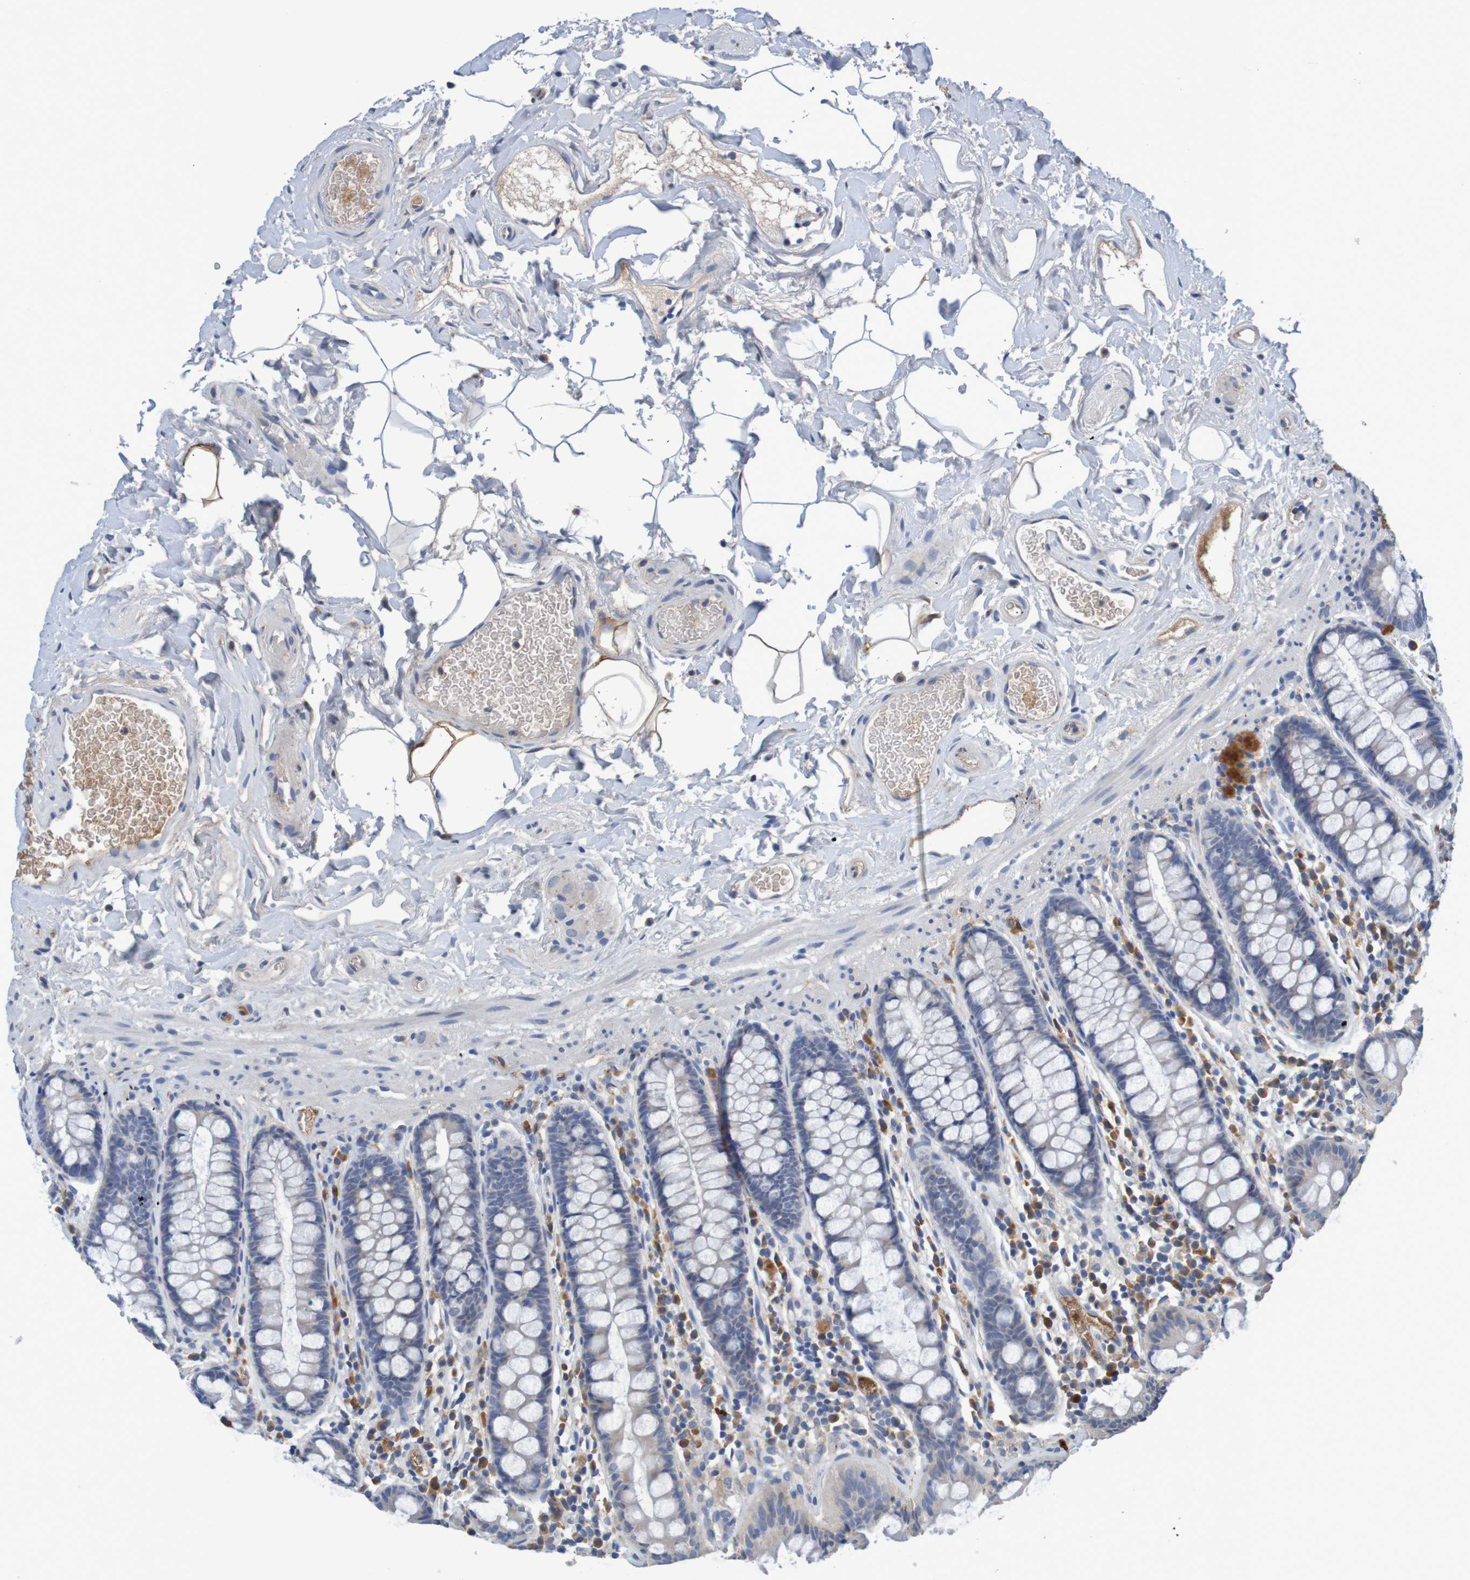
{"staining": {"intensity": "negative", "quantity": "none", "location": "none"}, "tissue": "colon", "cell_type": "Endothelial cells", "image_type": "normal", "snomed": [{"axis": "morphology", "description": "Normal tissue, NOS"}, {"axis": "topography", "description": "Colon"}], "caption": "Histopathology image shows no protein positivity in endothelial cells of unremarkable colon. (Stains: DAB (3,3'-diaminobenzidine) immunohistochemistry (IHC) with hematoxylin counter stain, Microscopy: brightfield microscopy at high magnification).", "gene": "LTA", "patient": {"sex": "female", "age": 80}}